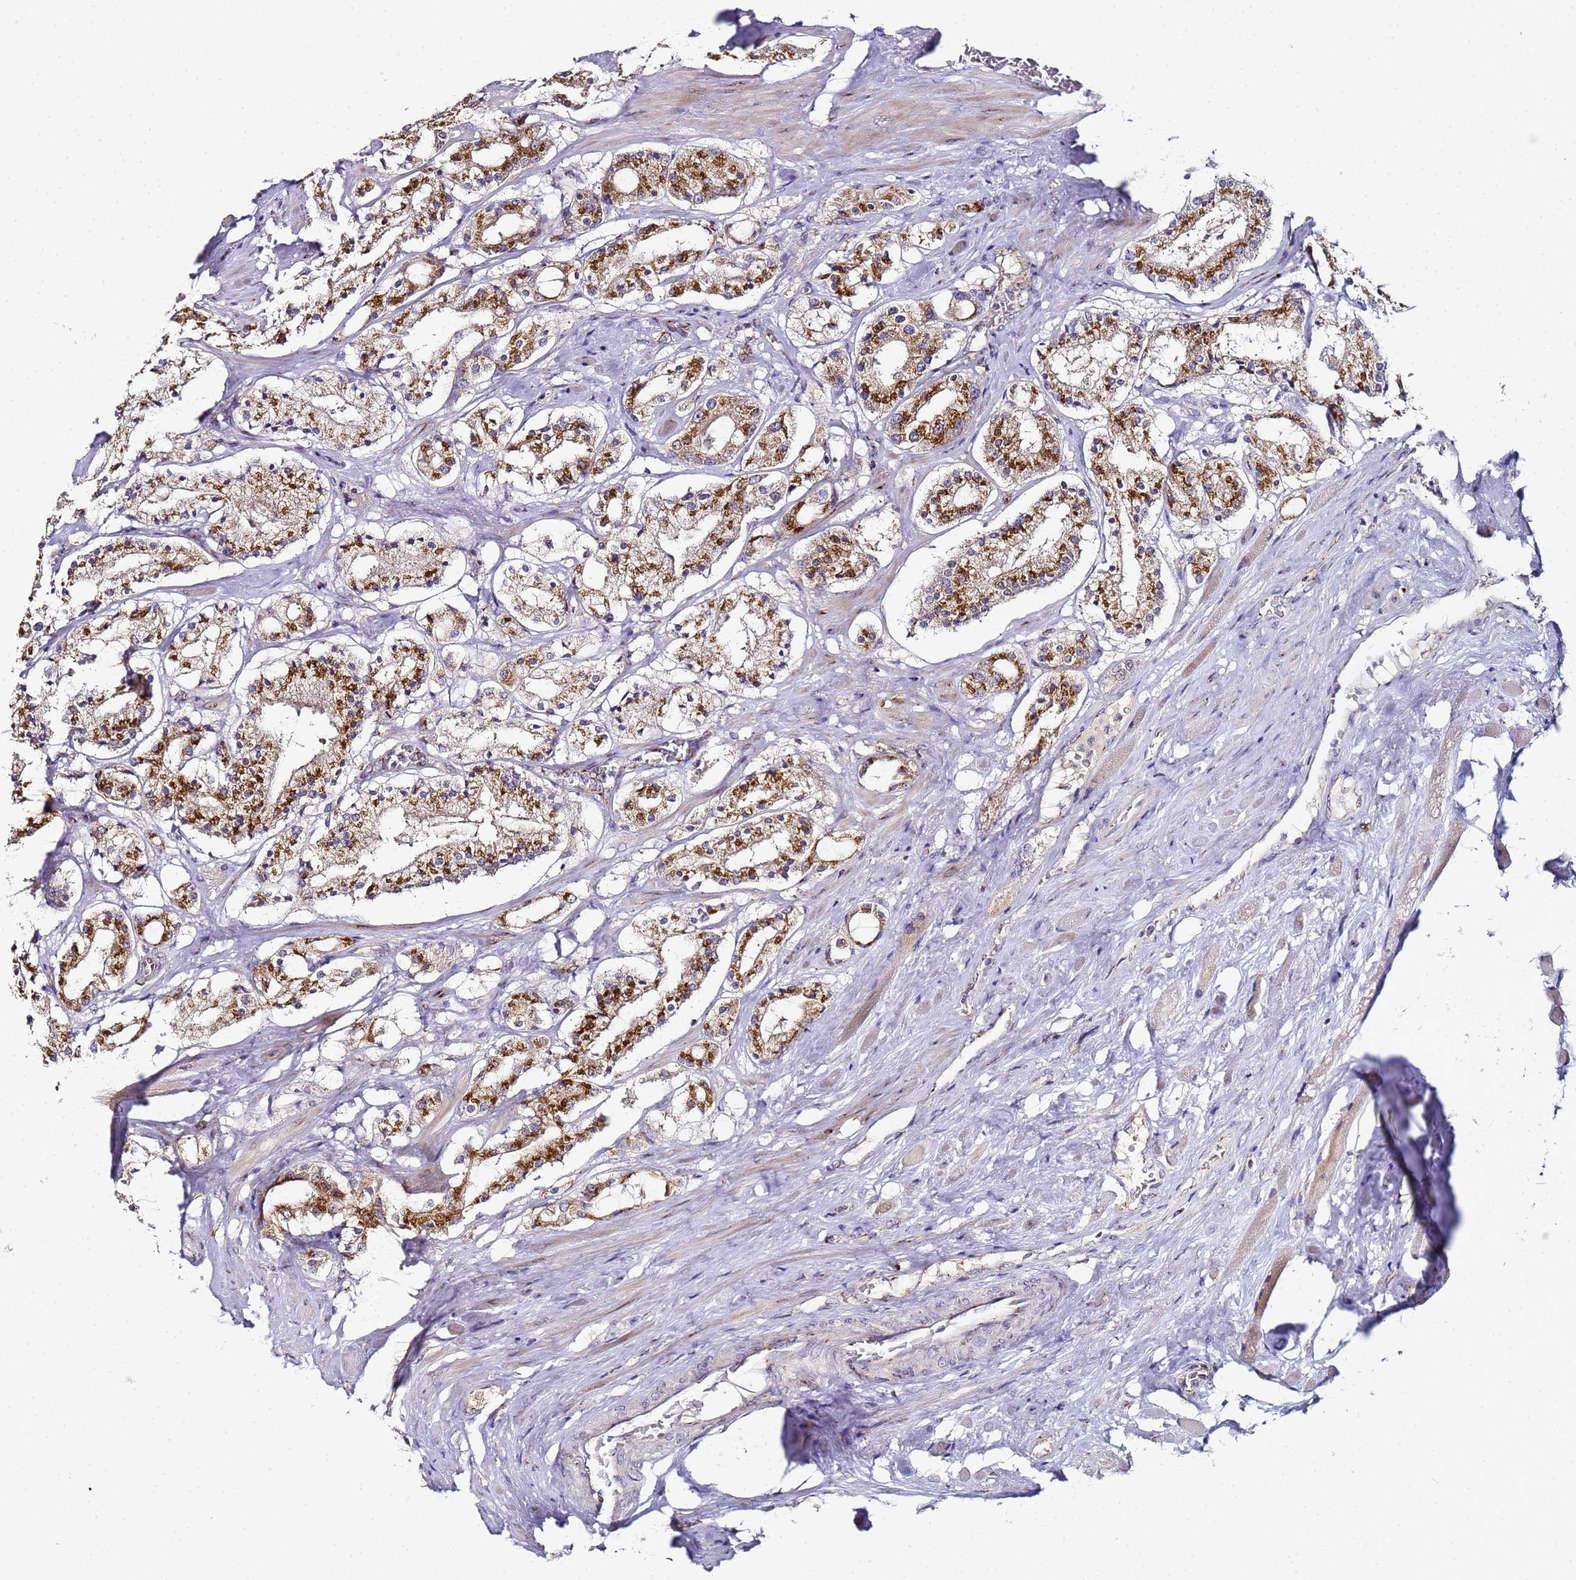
{"staining": {"intensity": "moderate", "quantity": ">75%", "location": "cytoplasmic/membranous"}, "tissue": "prostate cancer", "cell_type": "Tumor cells", "image_type": "cancer", "snomed": [{"axis": "morphology", "description": "Adenocarcinoma, High grade"}, {"axis": "topography", "description": "Prostate"}], "caption": "Moderate cytoplasmic/membranous expression for a protein is identified in about >75% of tumor cells of prostate adenocarcinoma (high-grade) using immunohistochemistry (IHC).", "gene": "MRPL49", "patient": {"sex": "male", "age": 64}}